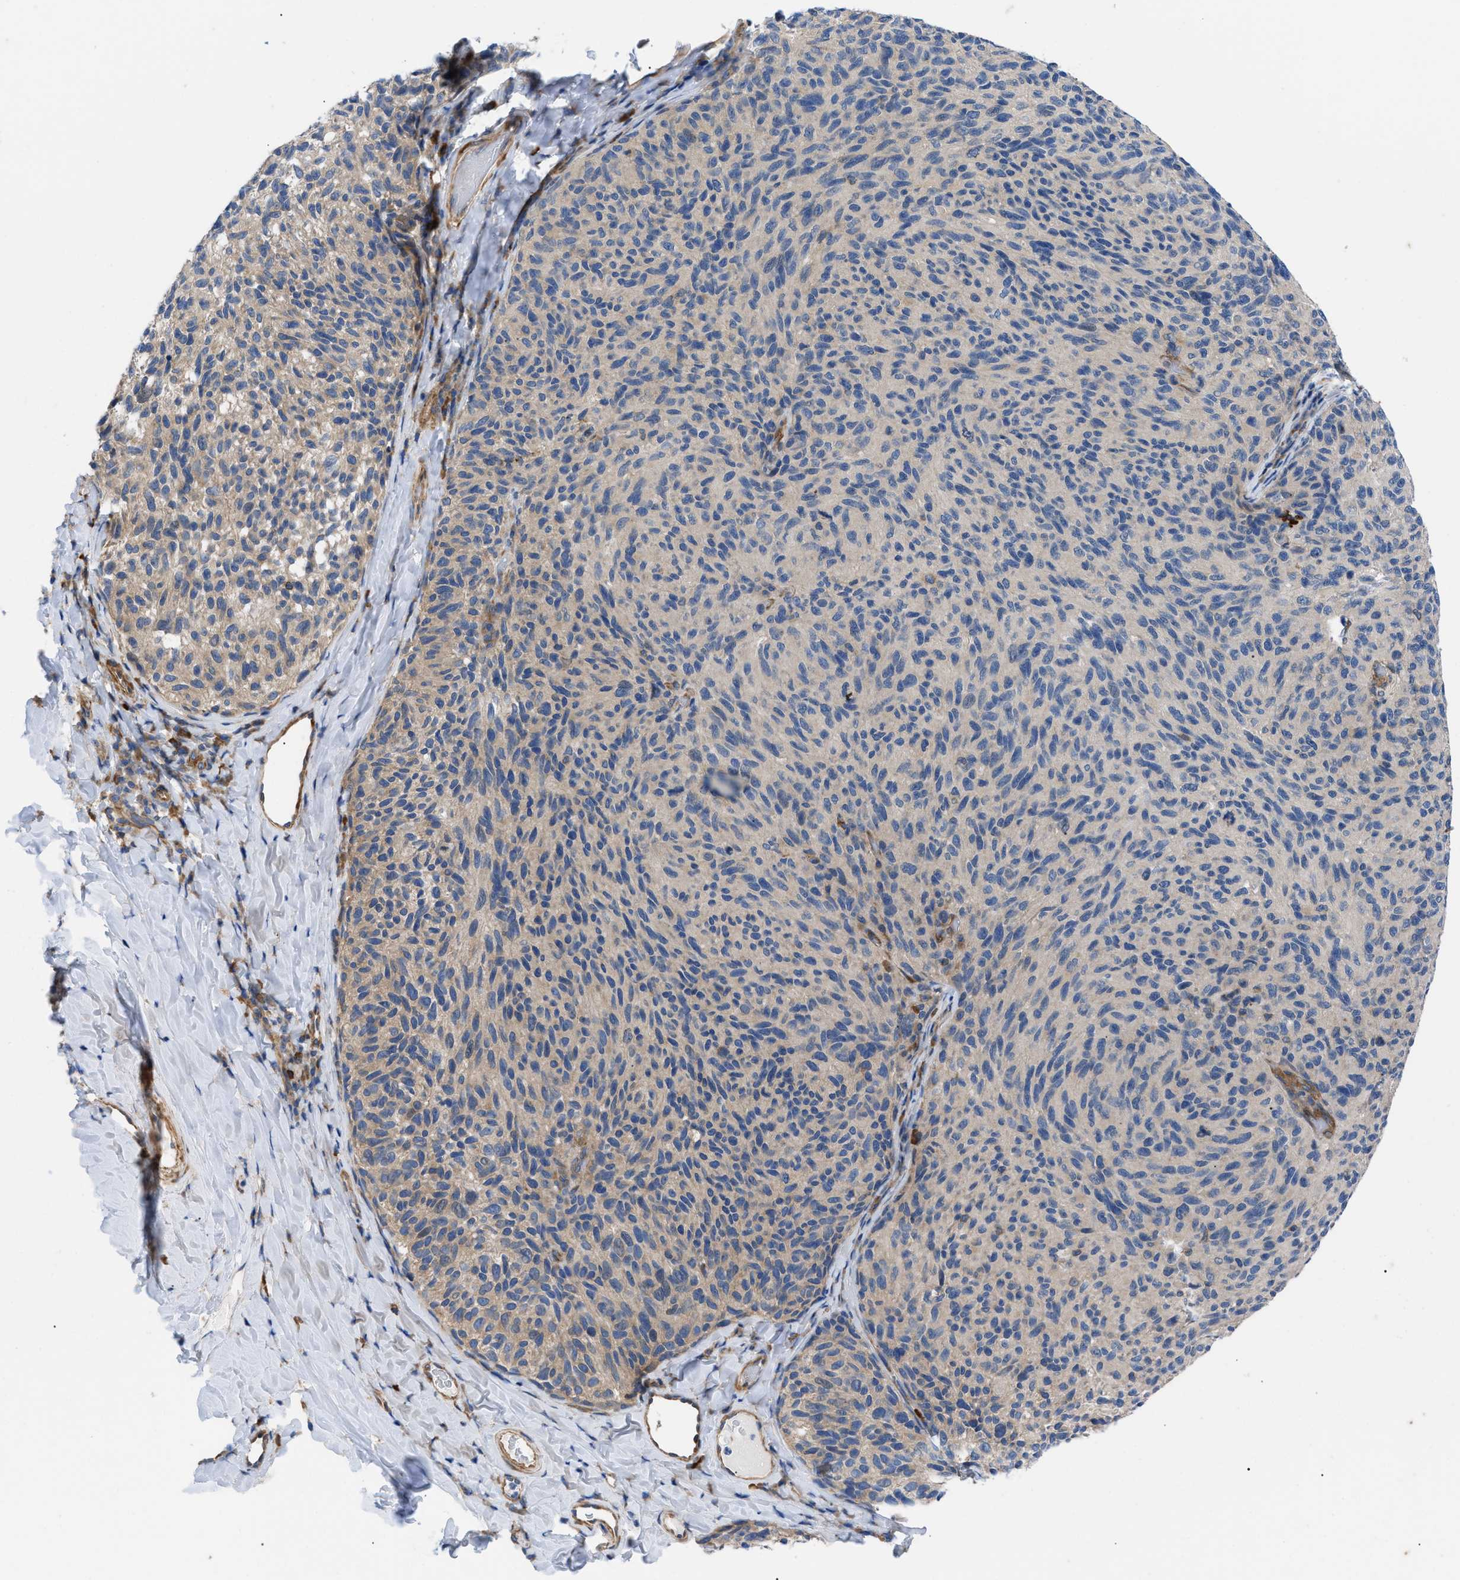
{"staining": {"intensity": "weak", "quantity": "<25%", "location": "cytoplasmic/membranous"}, "tissue": "melanoma", "cell_type": "Tumor cells", "image_type": "cancer", "snomed": [{"axis": "morphology", "description": "Malignant melanoma, NOS"}, {"axis": "topography", "description": "Skin"}], "caption": "Immunohistochemical staining of human melanoma displays no significant positivity in tumor cells. (IHC, brightfield microscopy, high magnification).", "gene": "HSPB8", "patient": {"sex": "female", "age": 73}}